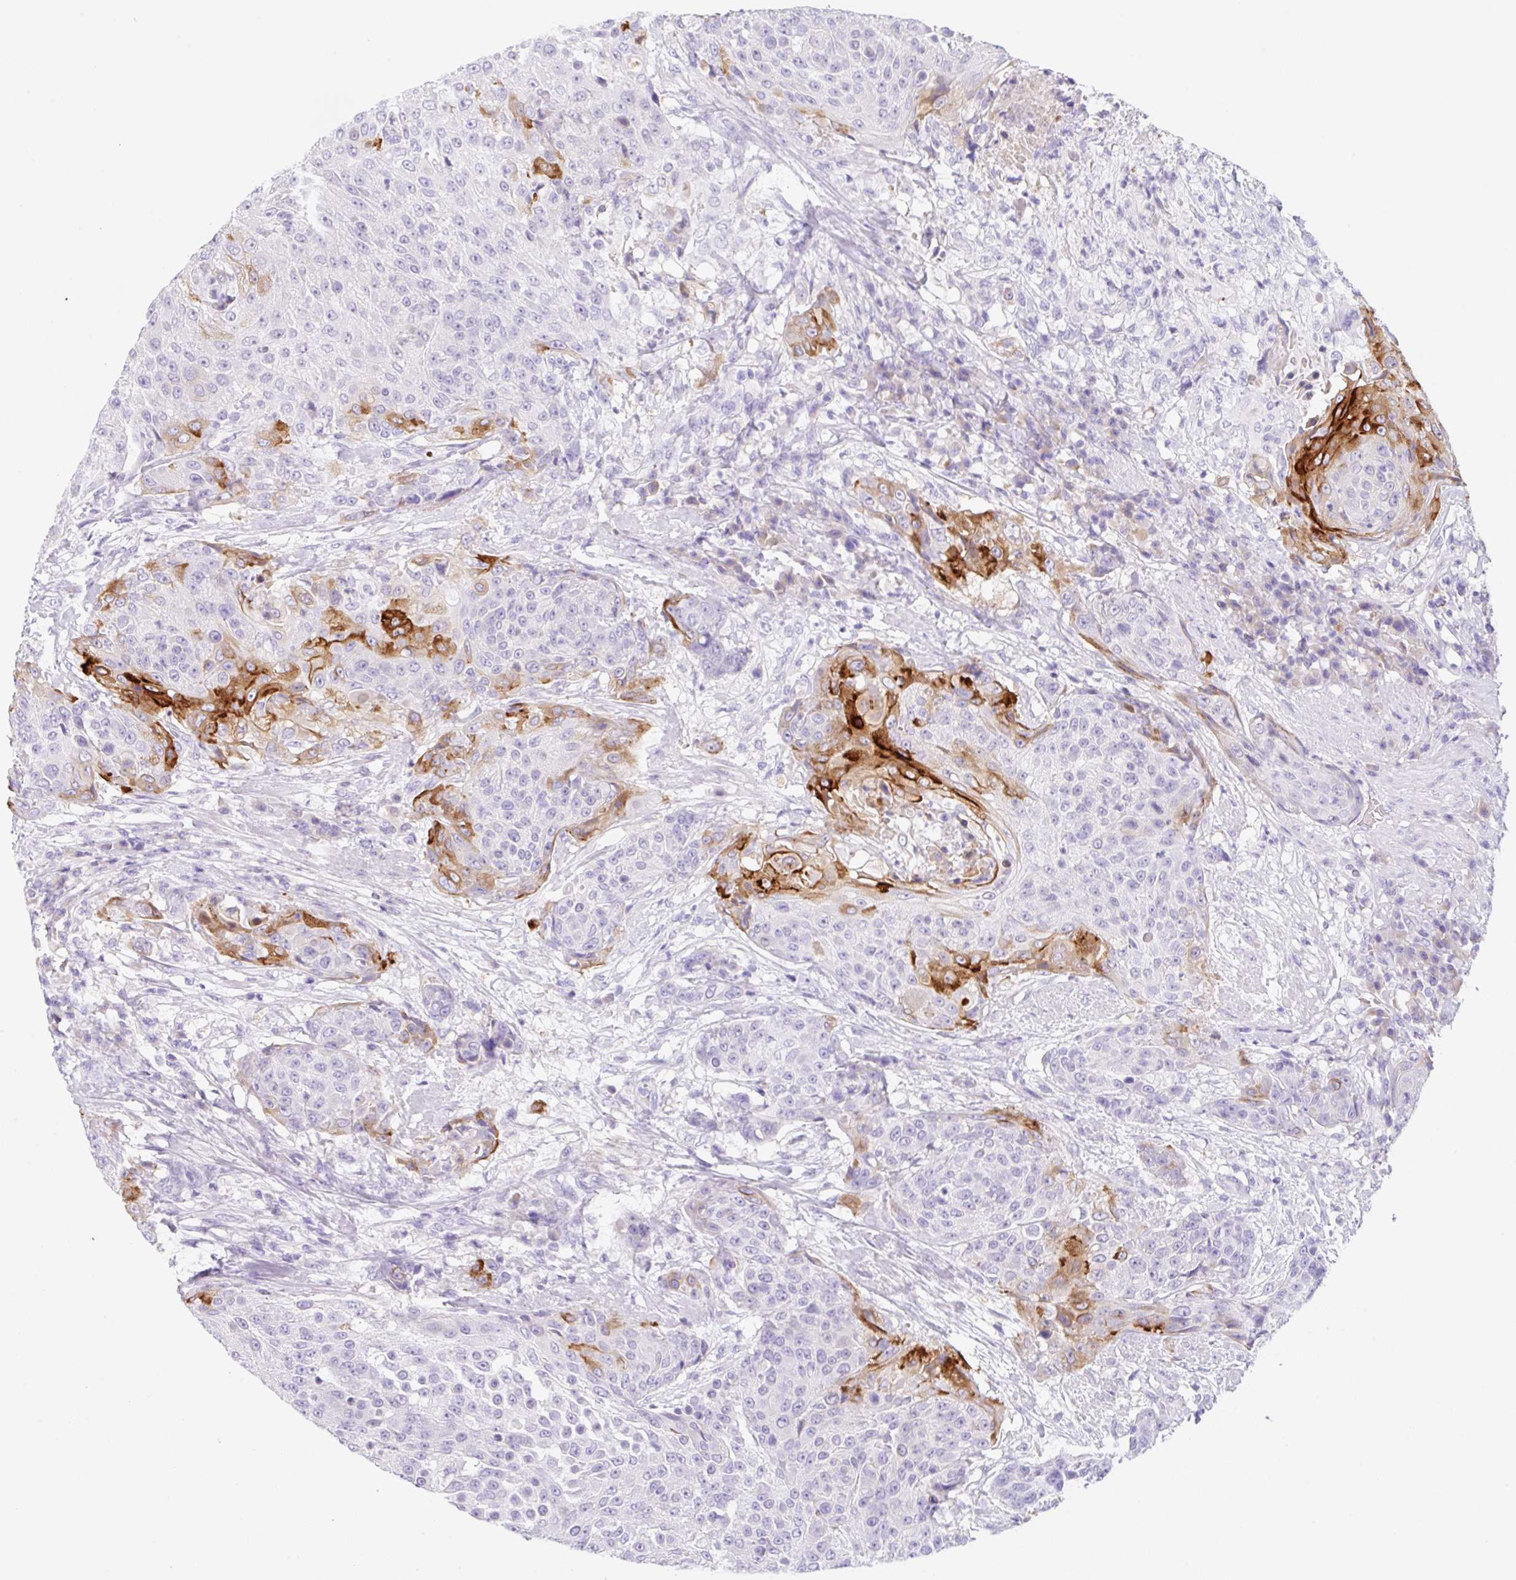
{"staining": {"intensity": "strong", "quantity": "<25%", "location": "cytoplasmic/membranous"}, "tissue": "urothelial cancer", "cell_type": "Tumor cells", "image_type": "cancer", "snomed": [{"axis": "morphology", "description": "Urothelial carcinoma, High grade"}, {"axis": "topography", "description": "Urinary bladder"}], "caption": "A brown stain highlights strong cytoplasmic/membranous expression of a protein in human urothelial cancer tumor cells. Nuclei are stained in blue.", "gene": "KLK8", "patient": {"sex": "female", "age": 63}}